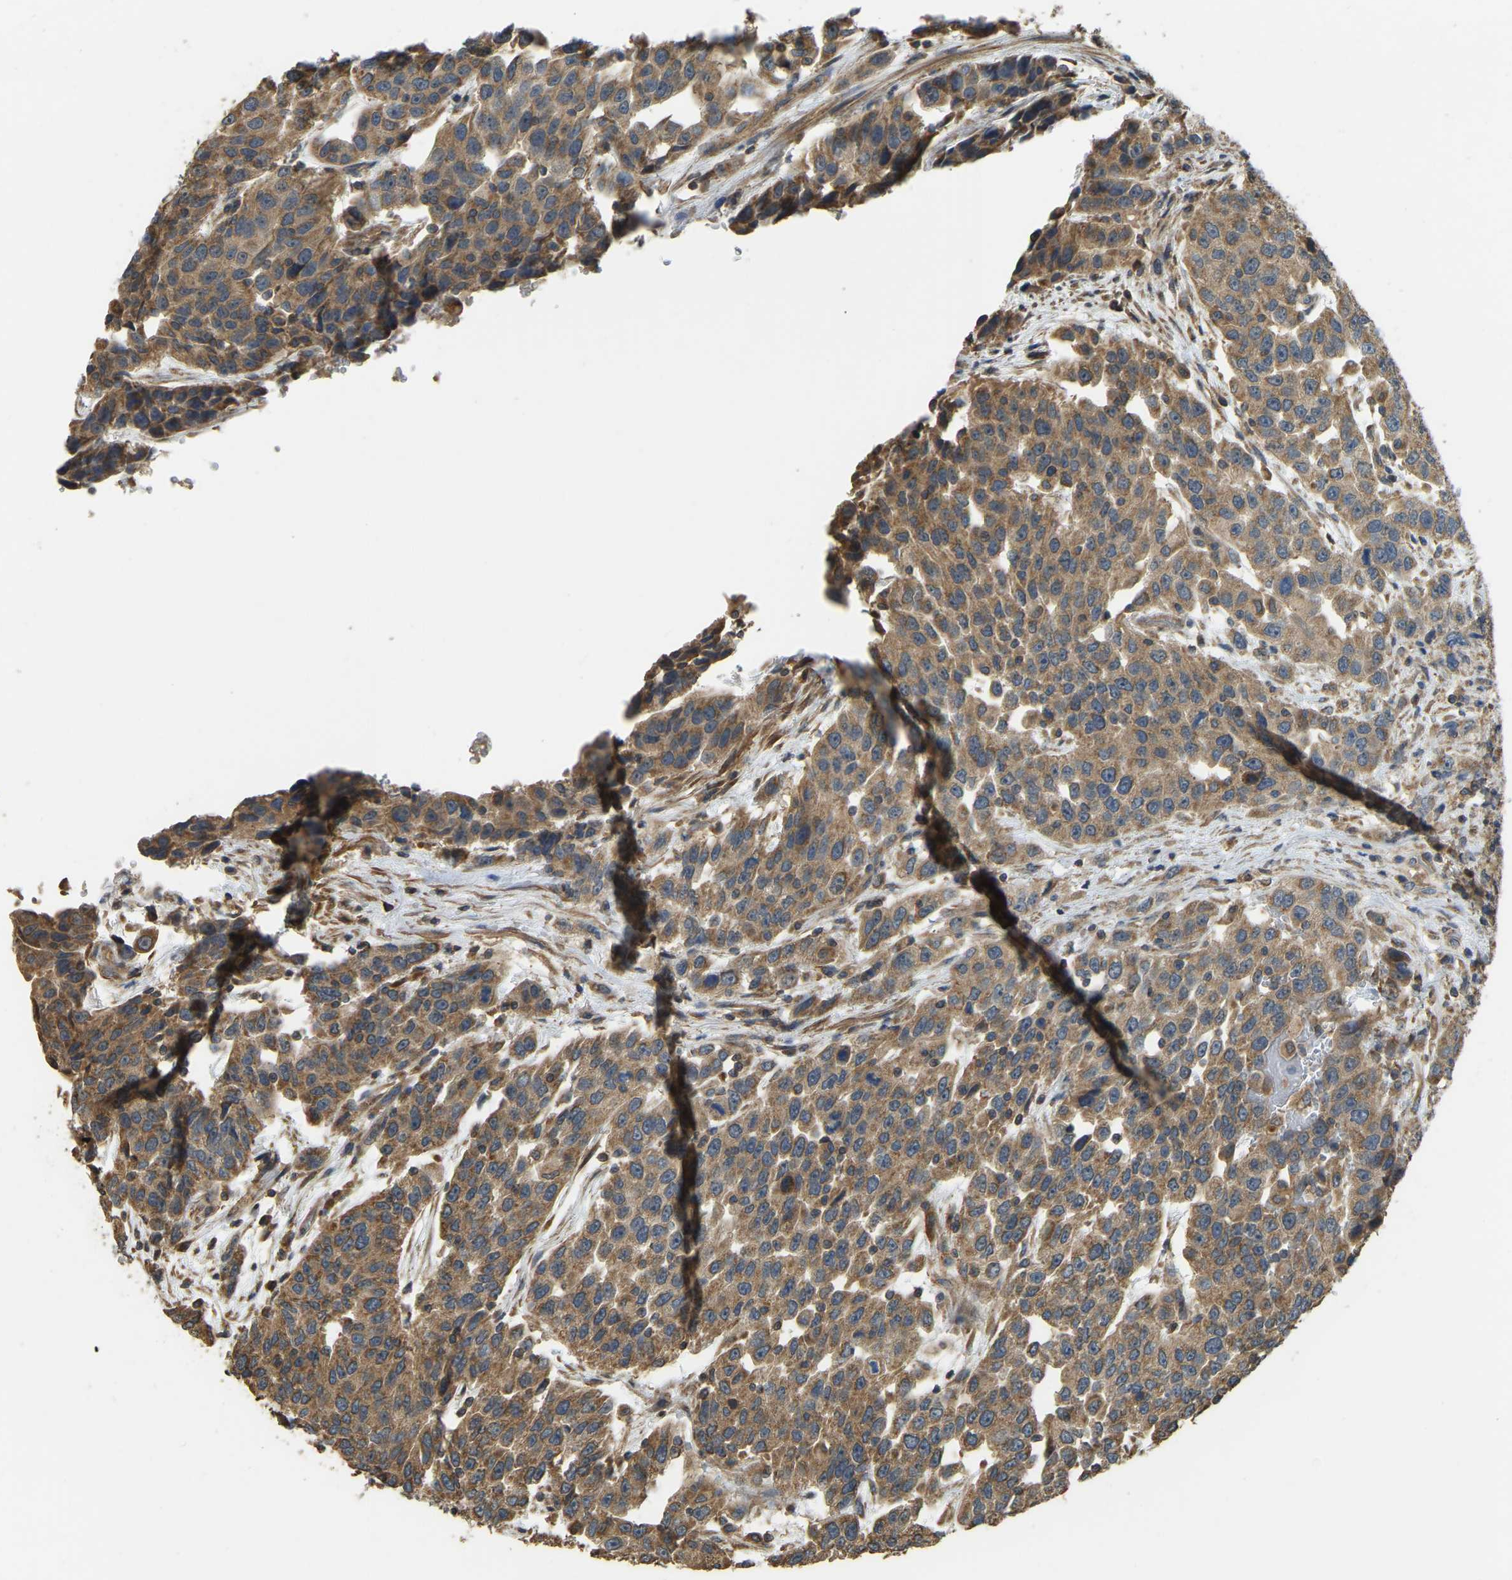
{"staining": {"intensity": "moderate", "quantity": ">75%", "location": "cytoplasmic/membranous"}, "tissue": "urothelial cancer", "cell_type": "Tumor cells", "image_type": "cancer", "snomed": [{"axis": "morphology", "description": "Urothelial carcinoma, High grade"}, {"axis": "topography", "description": "Urinary bladder"}], "caption": "A high-resolution image shows IHC staining of urothelial carcinoma (high-grade), which exhibits moderate cytoplasmic/membranous expression in about >75% of tumor cells. Using DAB (brown) and hematoxylin (blue) stains, captured at high magnification using brightfield microscopy.", "gene": "GNG2", "patient": {"sex": "female", "age": 80}}